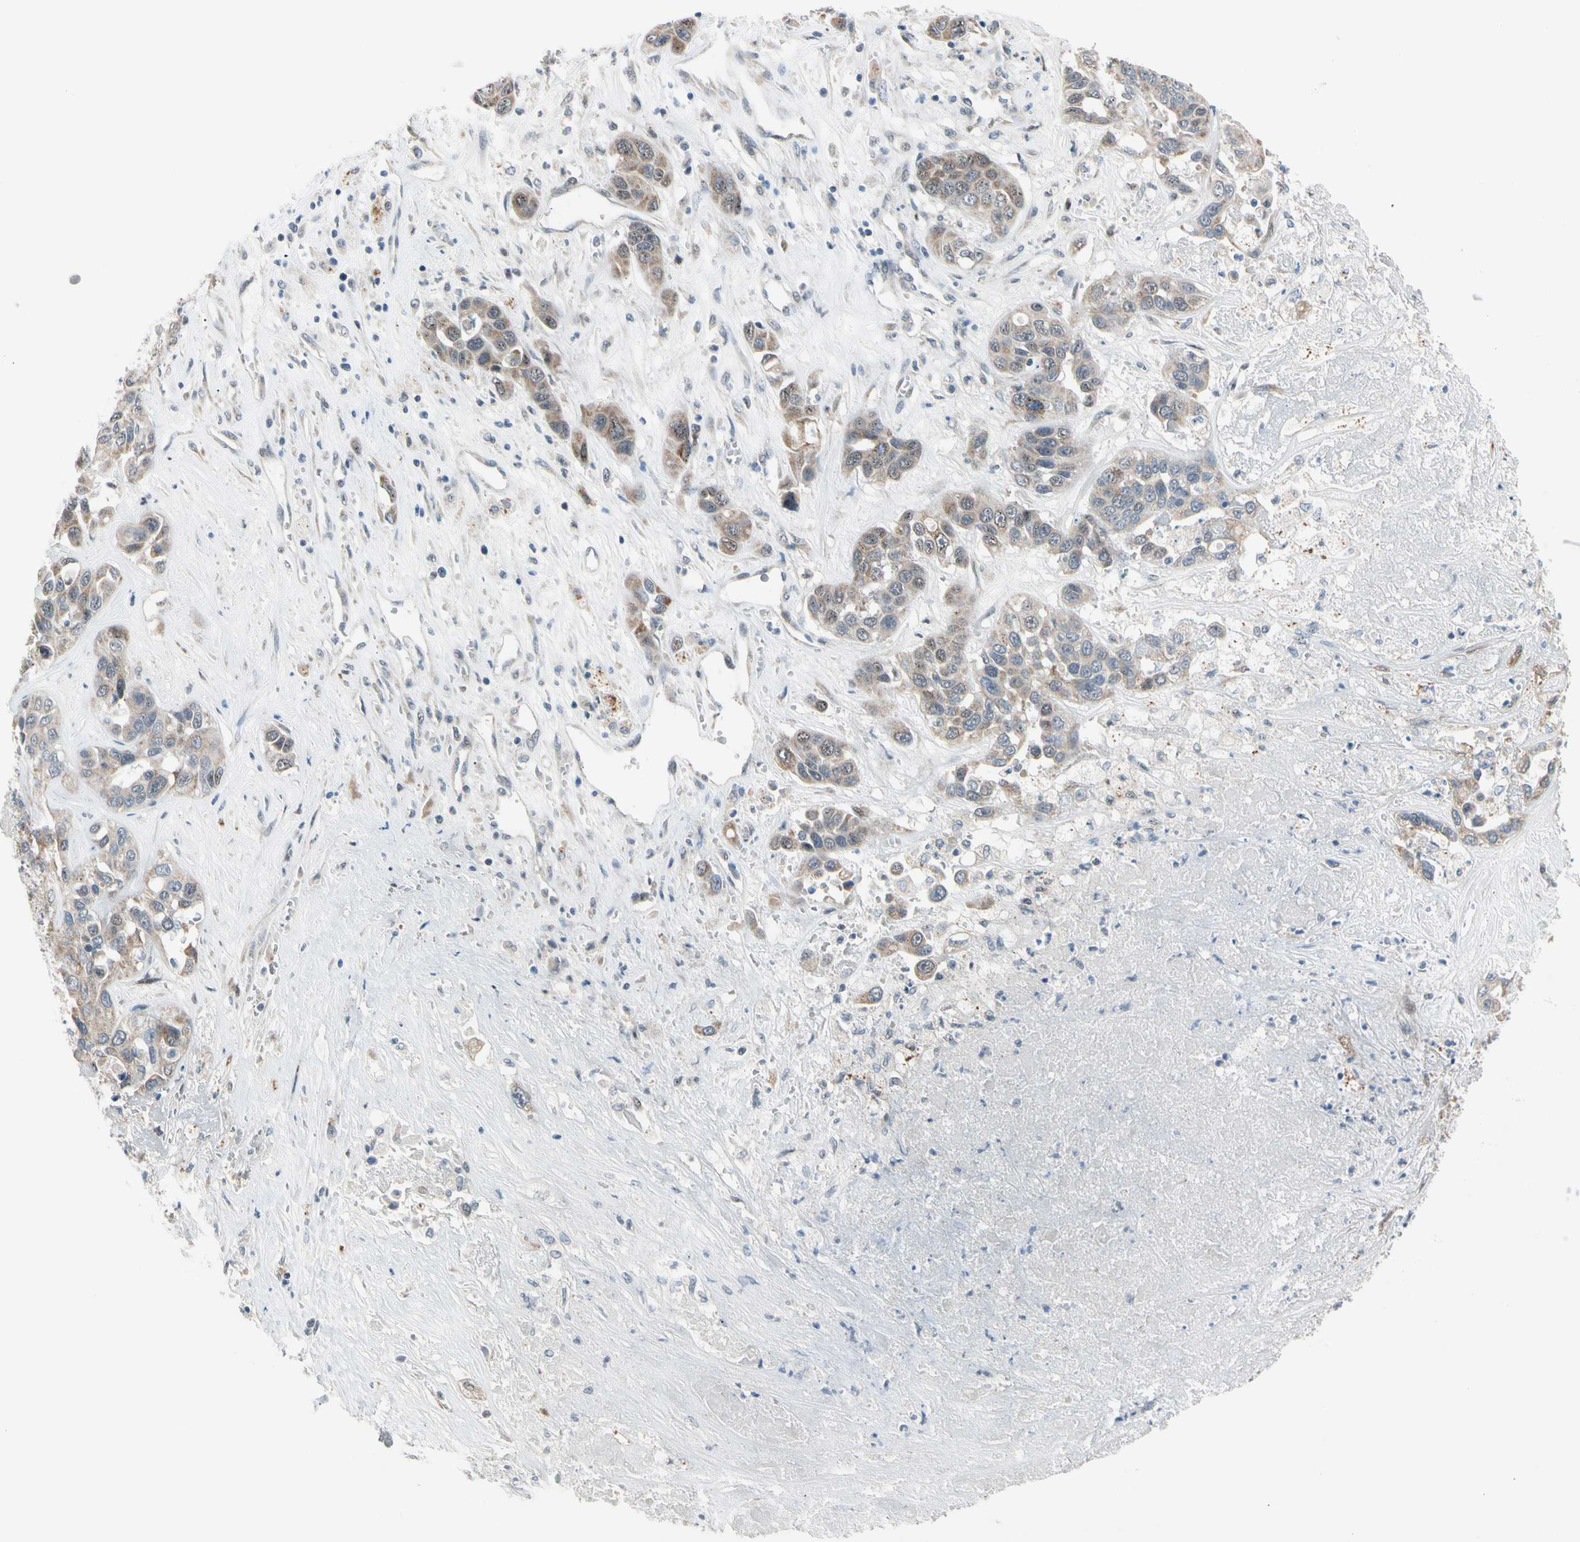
{"staining": {"intensity": "weak", "quantity": ">75%", "location": "cytoplasmic/membranous"}, "tissue": "liver cancer", "cell_type": "Tumor cells", "image_type": "cancer", "snomed": [{"axis": "morphology", "description": "Cholangiocarcinoma"}, {"axis": "topography", "description": "Liver"}], "caption": "Immunohistochemical staining of human liver cholangiocarcinoma displays low levels of weak cytoplasmic/membranous protein staining in approximately >75% of tumor cells.", "gene": "MARK1", "patient": {"sex": "female", "age": 52}}